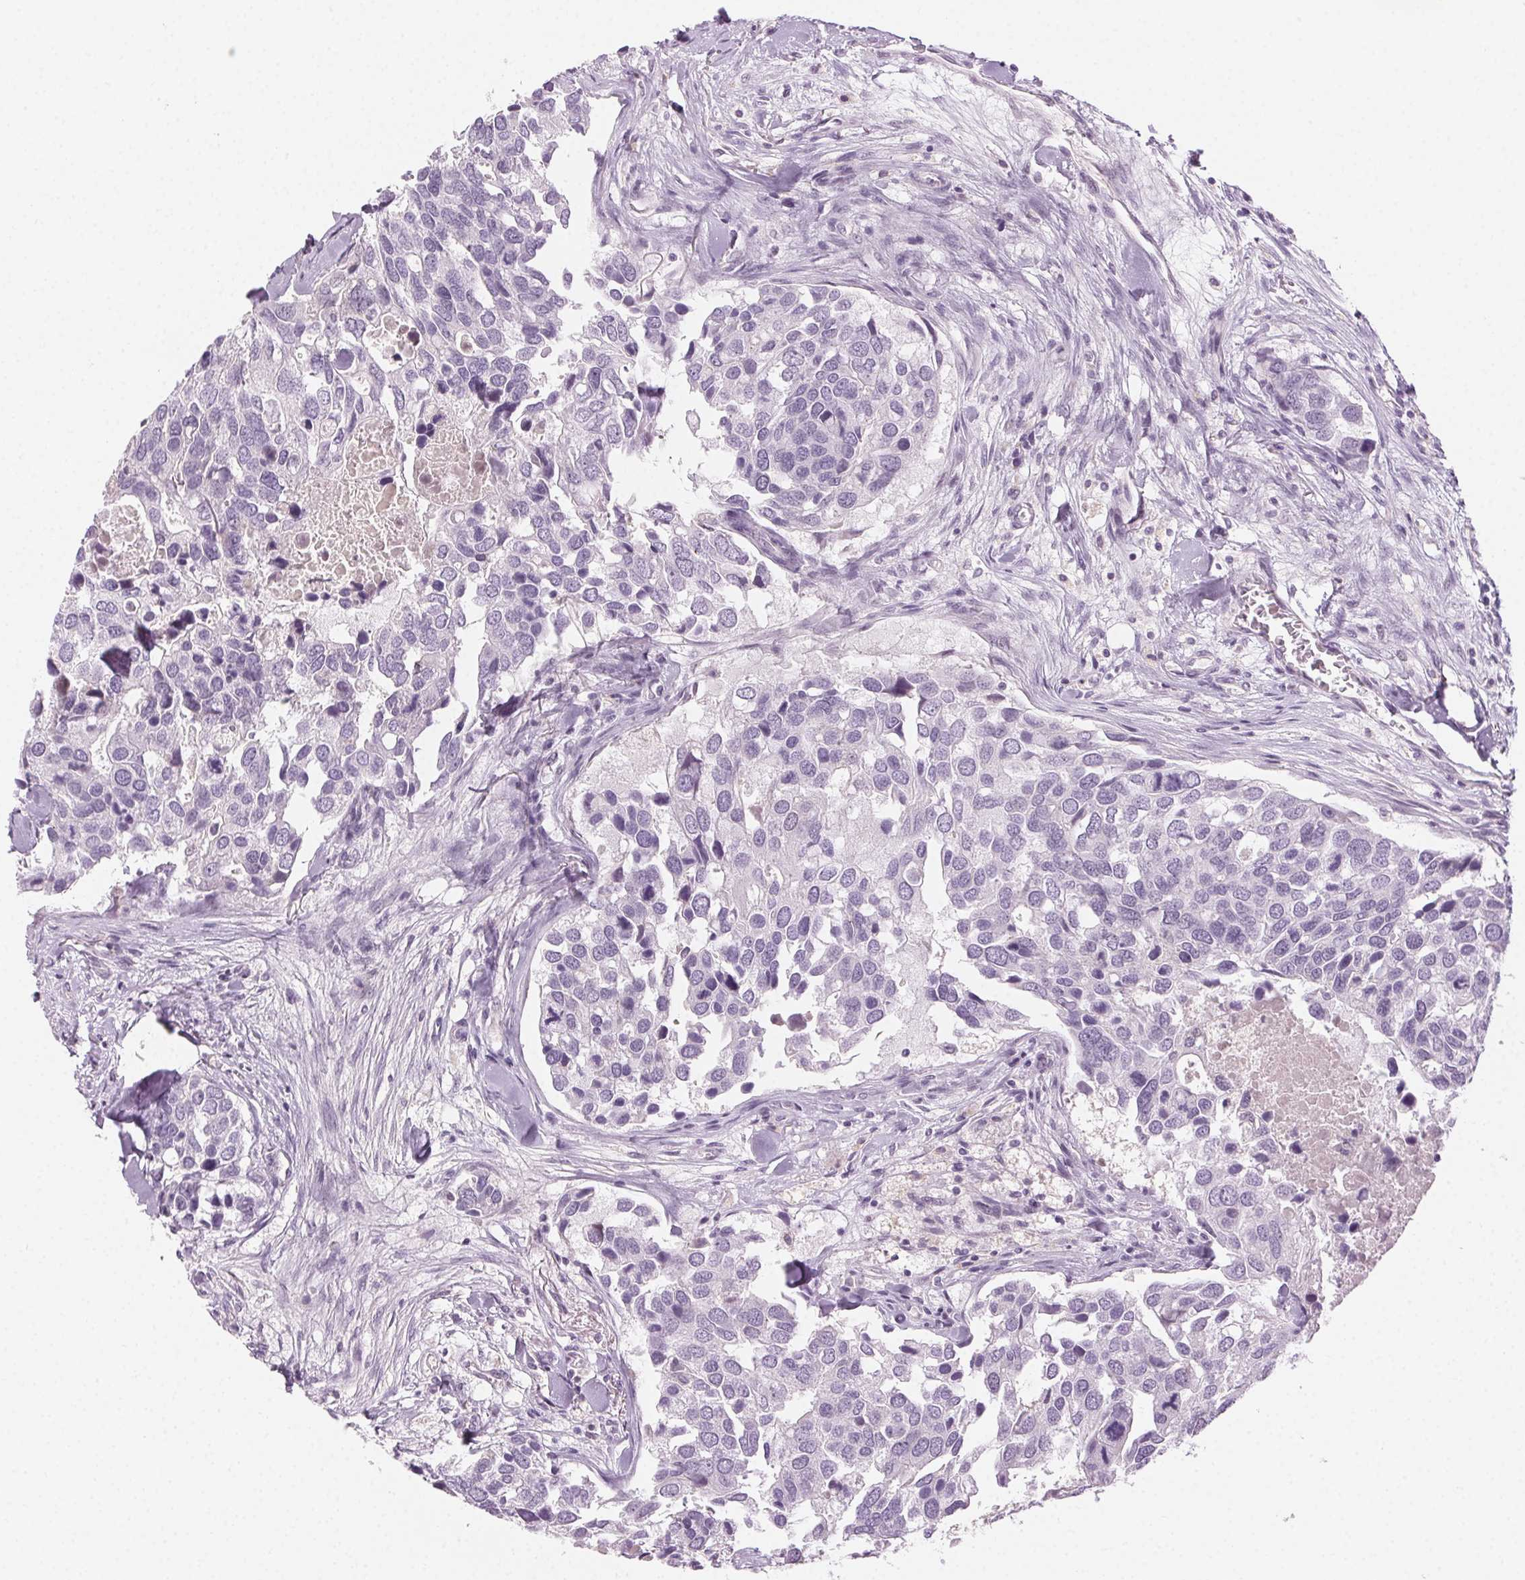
{"staining": {"intensity": "negative", "quantity": "none", "location": "none"}, "tissue": "breast cancer", "cell_type": "Tumor cells", "image_type": "cancer", "snomed": [{"axis": "morphology", "description": "Duct carcinoma"}, {"axis": "topography", "description": "Breast"}], "caption": "Image shows no protein expression in tumor cells of breast cancer (invasive ductal carcinoma) tissue.", "gene": "HSF5", "patient": {"sex": "female", "age": 83}}